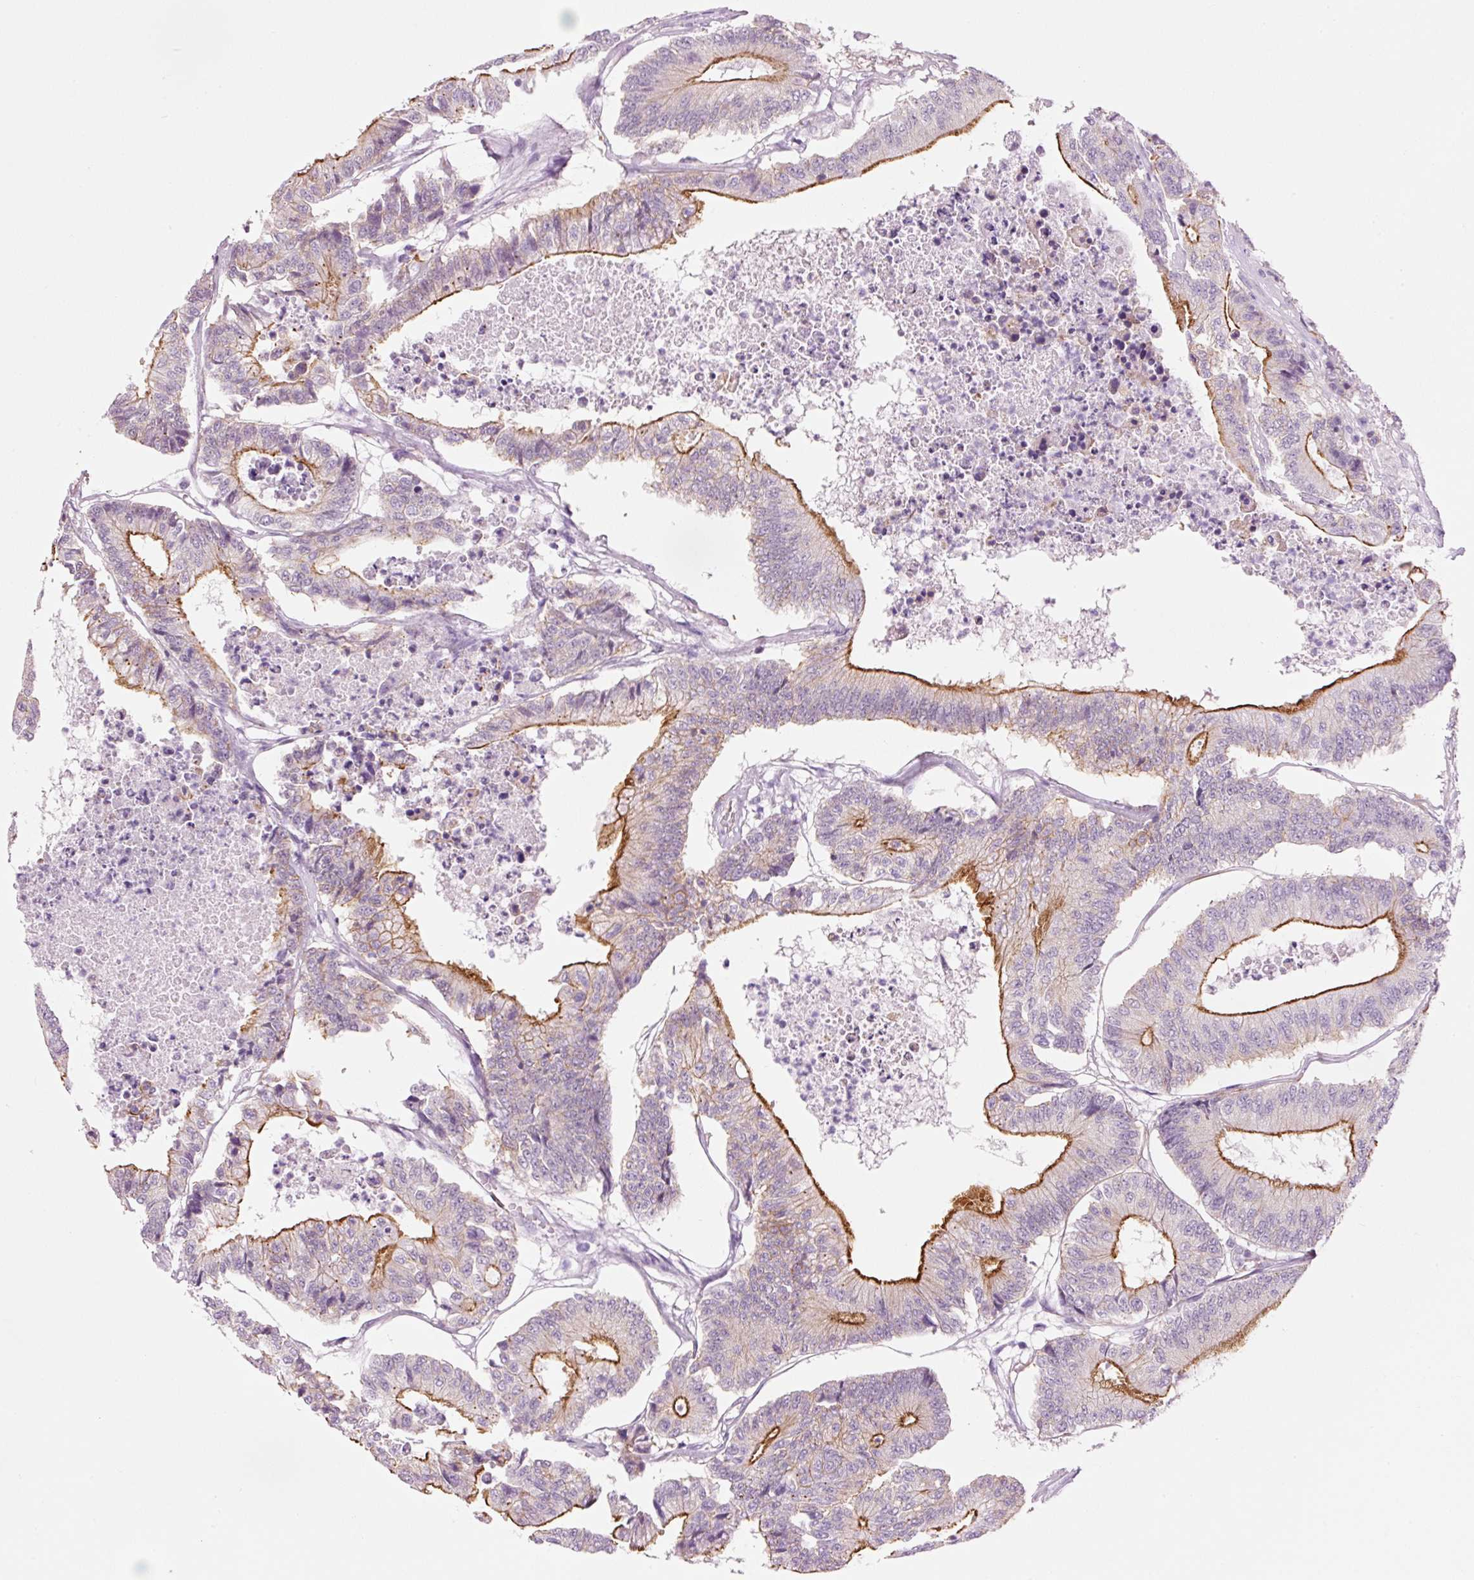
{"staining": {"intensity": "moderate", "quantity": "25%-75%", "location": "cytoplasmic/membranous"}, "tissue": "colorectal cancer", "cell_type": "Tumor cells", "image_type": "cancer", "snomed": [{"axis": "morphology", "description": "Adenocarcinoma, NOS"}, {"axis": "topography", "description": "Colon"}], "caption": "Adenocarcinoma (colorectal) stained for a protein (brown) exhibits moderate cytoplasmic/membranous positive positivity in approximately 25%-75% of tumor cells.", "gene": "HSPA4L", "patient": {"sex": "female", "age": 84}}